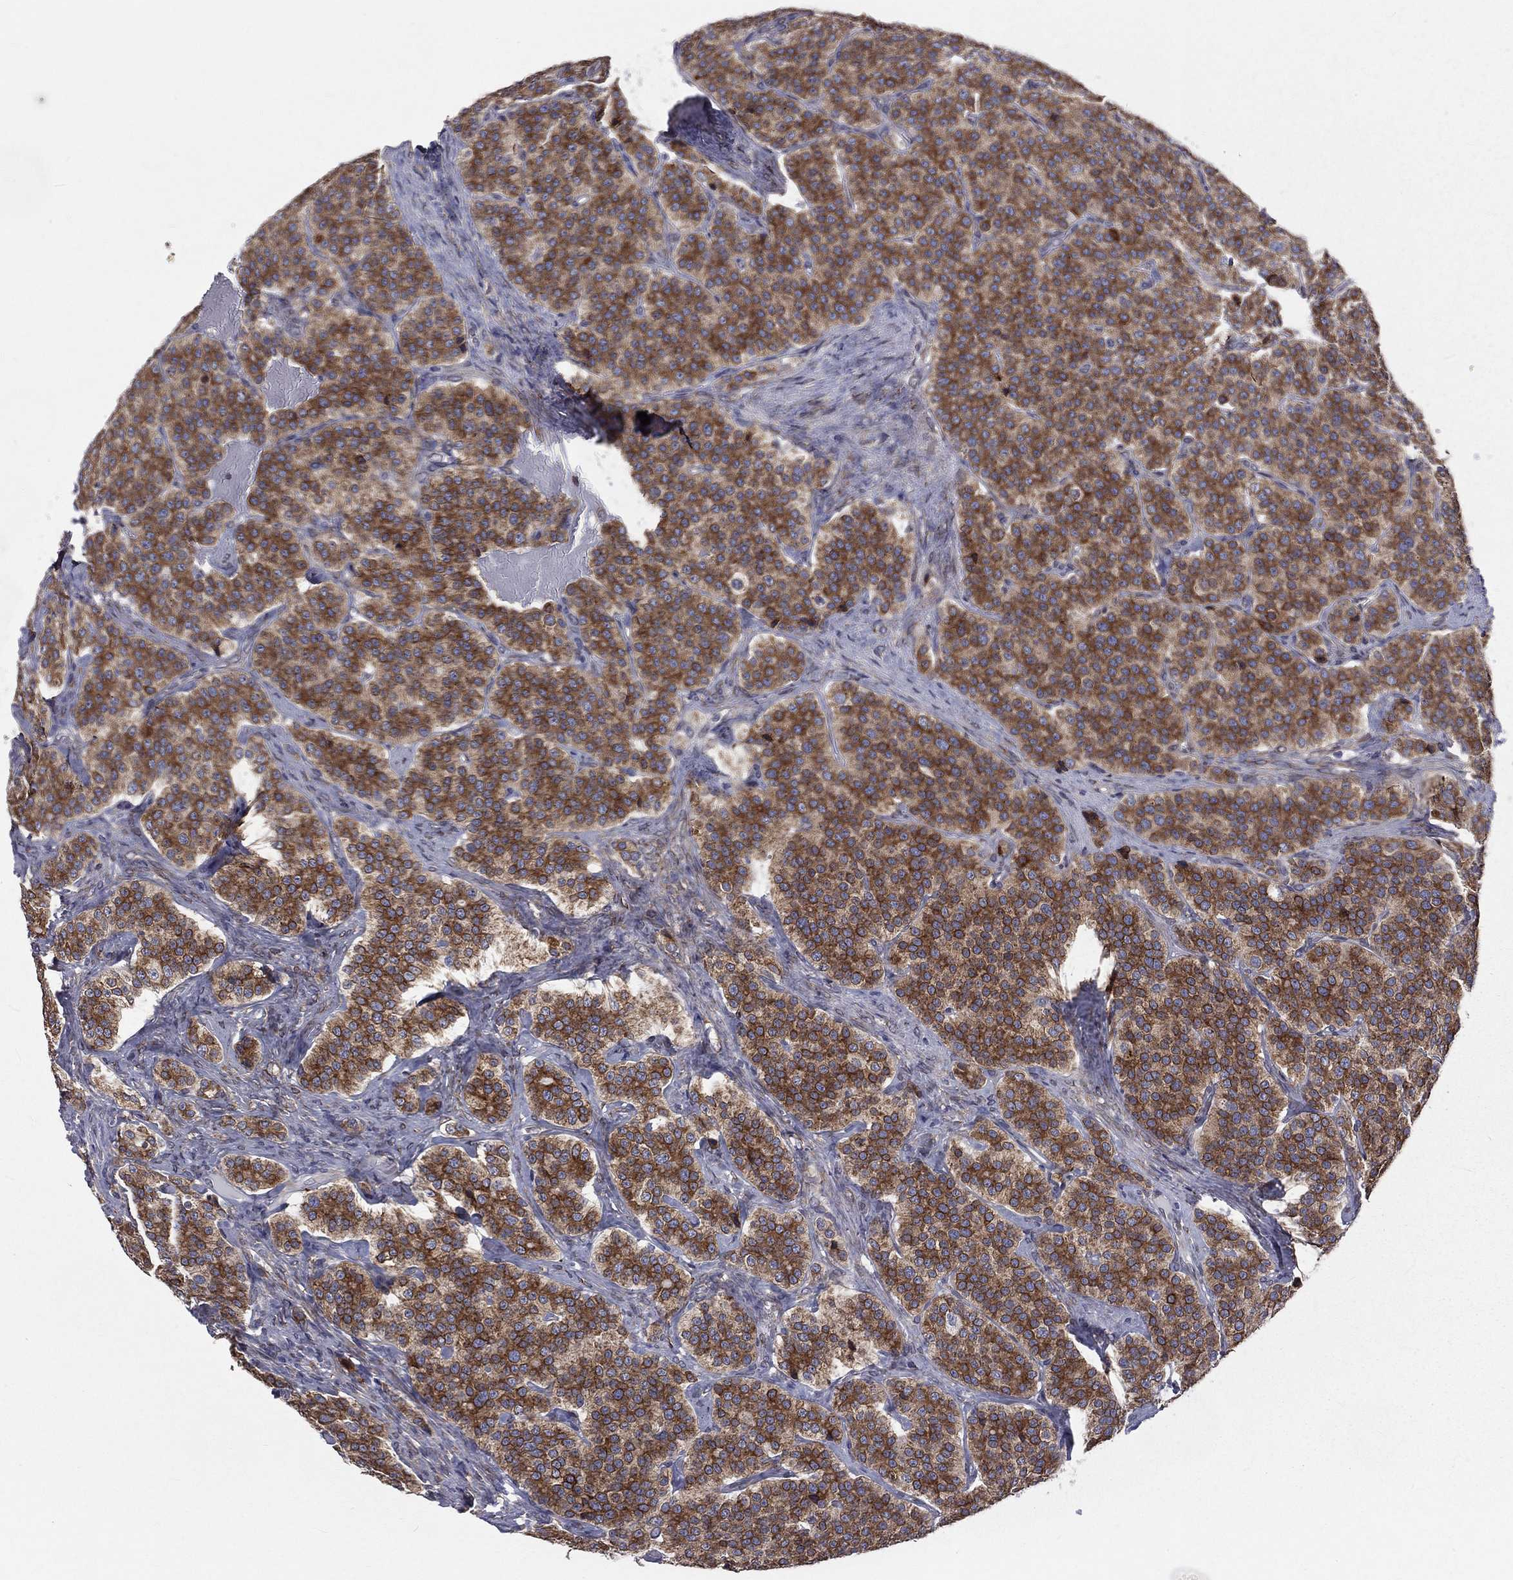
{"staining": {"intensity": "strong", "quantity": ">75%", "location": "cytoplasmic/membranous"}, "tissue": "carcinoid", "cell_type": "Tumor cells", "image_type": "cancer", "snomed": [{"axis": "morphology", "description": "Carcinoid, malignant, NOS"}, {"axis": "topography", "description": "Small intestine"}], "caption": "DAB (3,3'-diaminobenzidine) immunohistochemical staining of carcinoid (malignant) exhibits strong cytoplasmic/membranous protein positivity in about >75% of tumor cells.", "gene": "PGRMC1", "patient": {"sex": "female", "age": 58}}